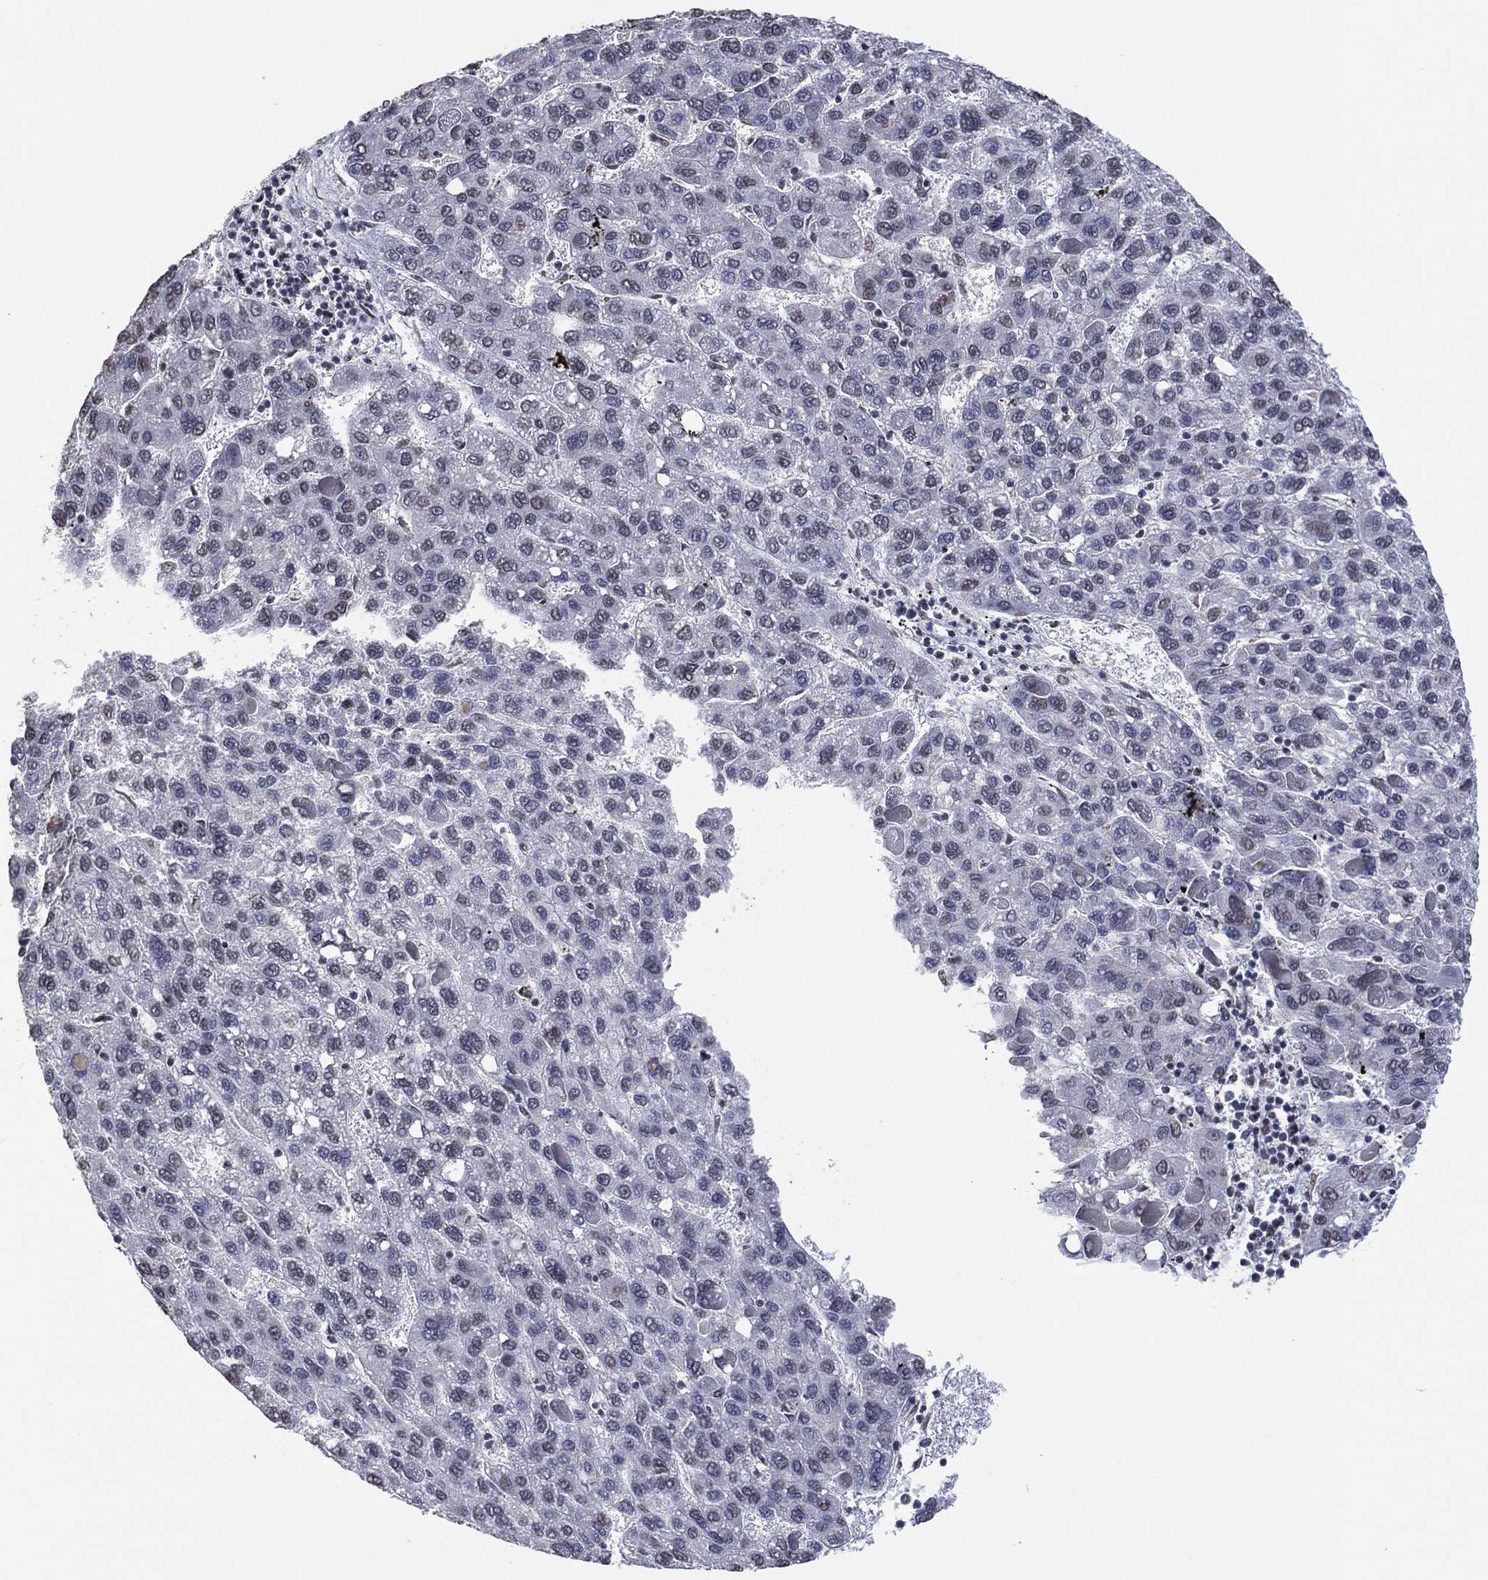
{"staining": {"intensity": "negative", "quantity": "none", "location": "none"}, "tissue": "liver cancer", "cell_type": "Tumor cells", "image_type": "cancer", "snomed": [{"axis": "morphology", "description": "Carcinoma, Hepatocellular, NOS"}, {"axis": "topography", "description": "Liver"}], "caption": "Liver cancer stained for a protein using IHC demonstrates no positivity tumor cells.", "gene": "EHMT1", "patient": {"sex": "female", "age": 82}}